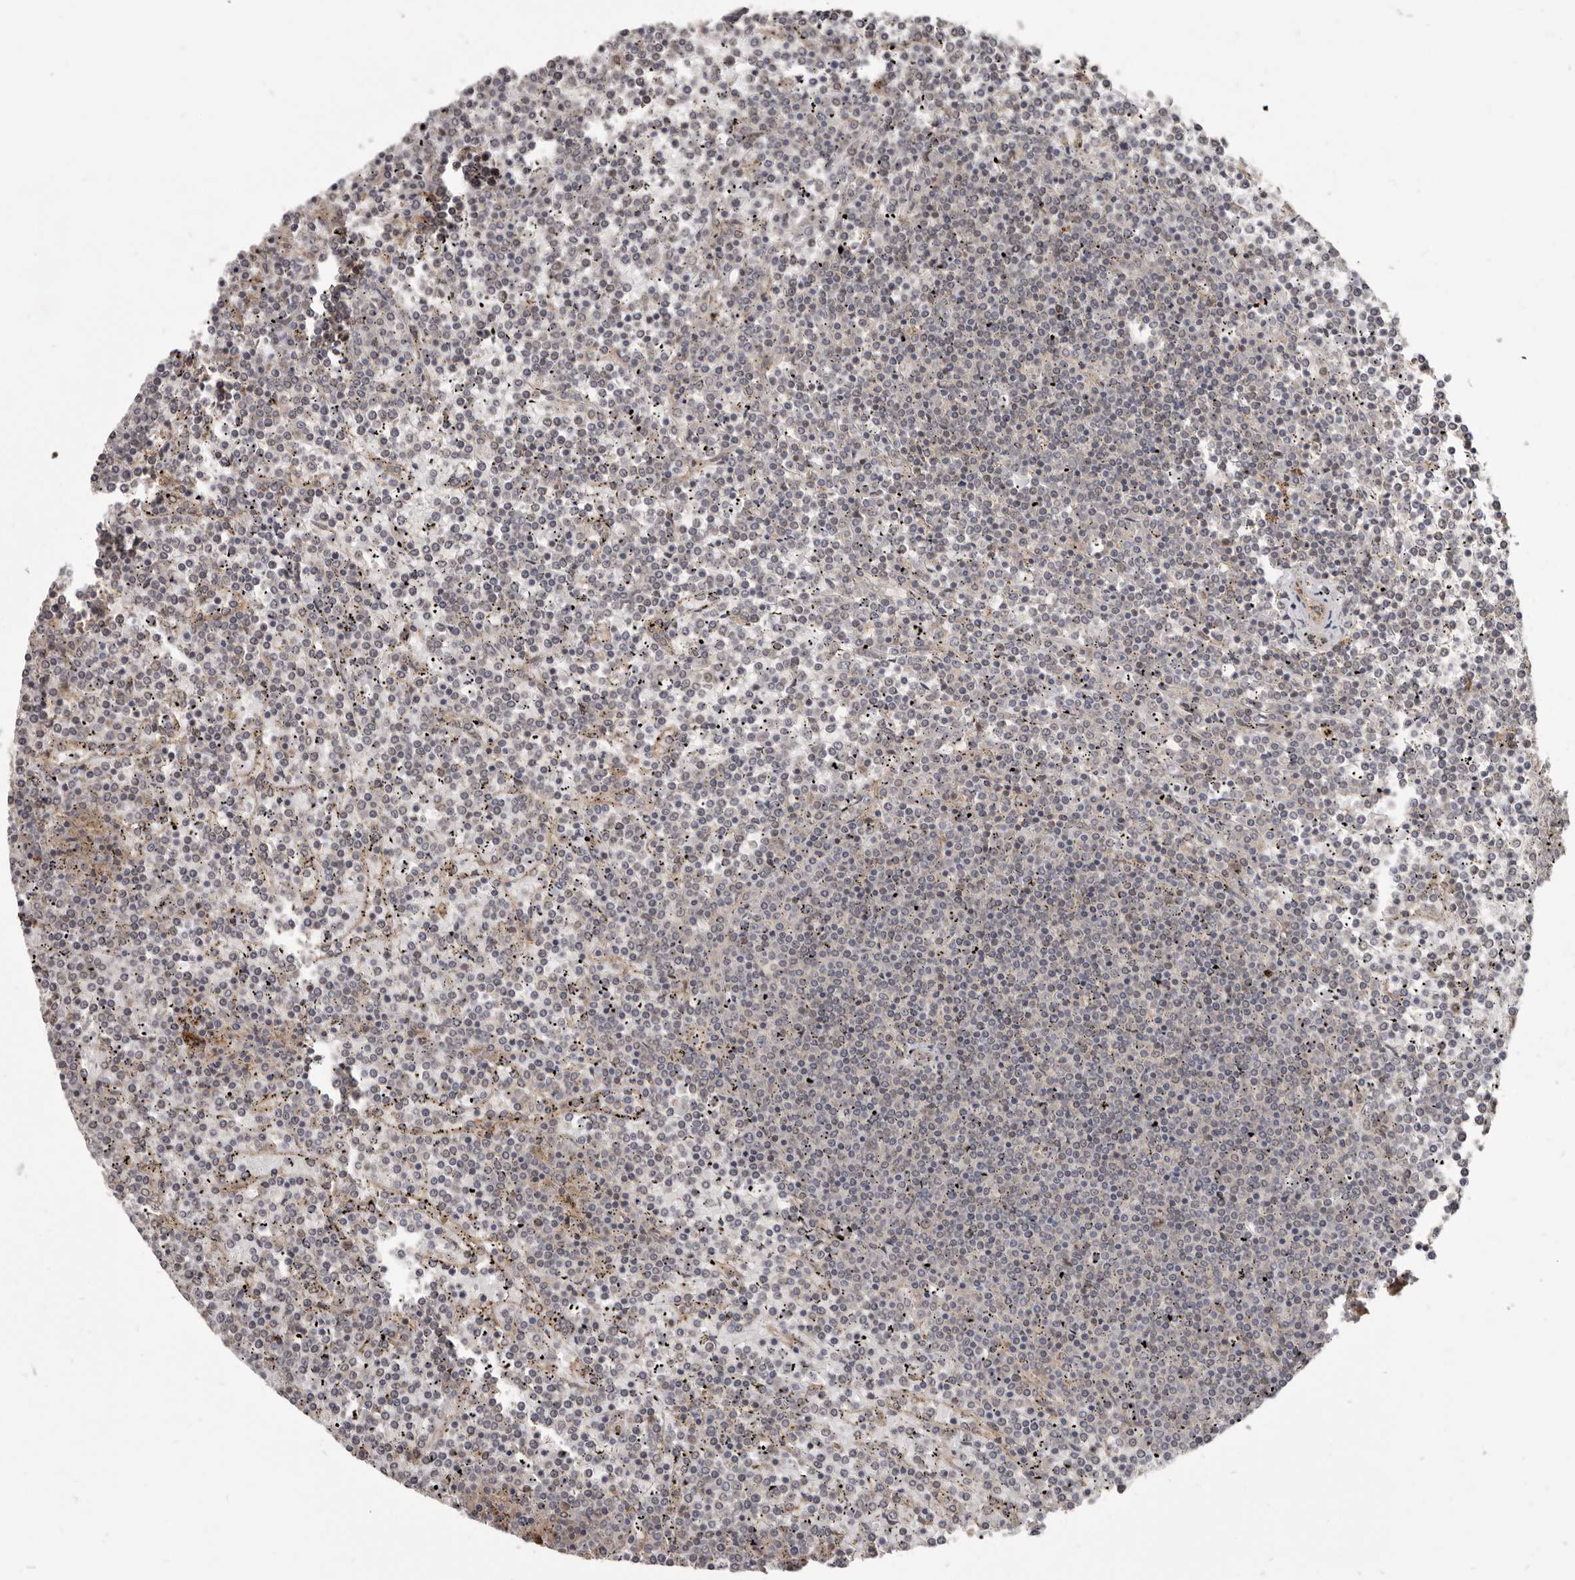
{"staining": {"intensity": "negative", "quantity": "none", "location": "none"}, "tissue": "lymphoma", "cell_type": "Tumor cells", "image_type": "cancer", "snomed": [{"axis": "morphology", "description": "Malignant lymphoma, non-Hodgkin's type, Low grade"}, {"axis": "topography", "description": "Spleen"}], "caption": "Human lymphoma stained for a protein using immunohistochemistry exhibits no staining in tumor cells.", "gene": "BAD", "patient": {"sex": "female", "age": 19}}